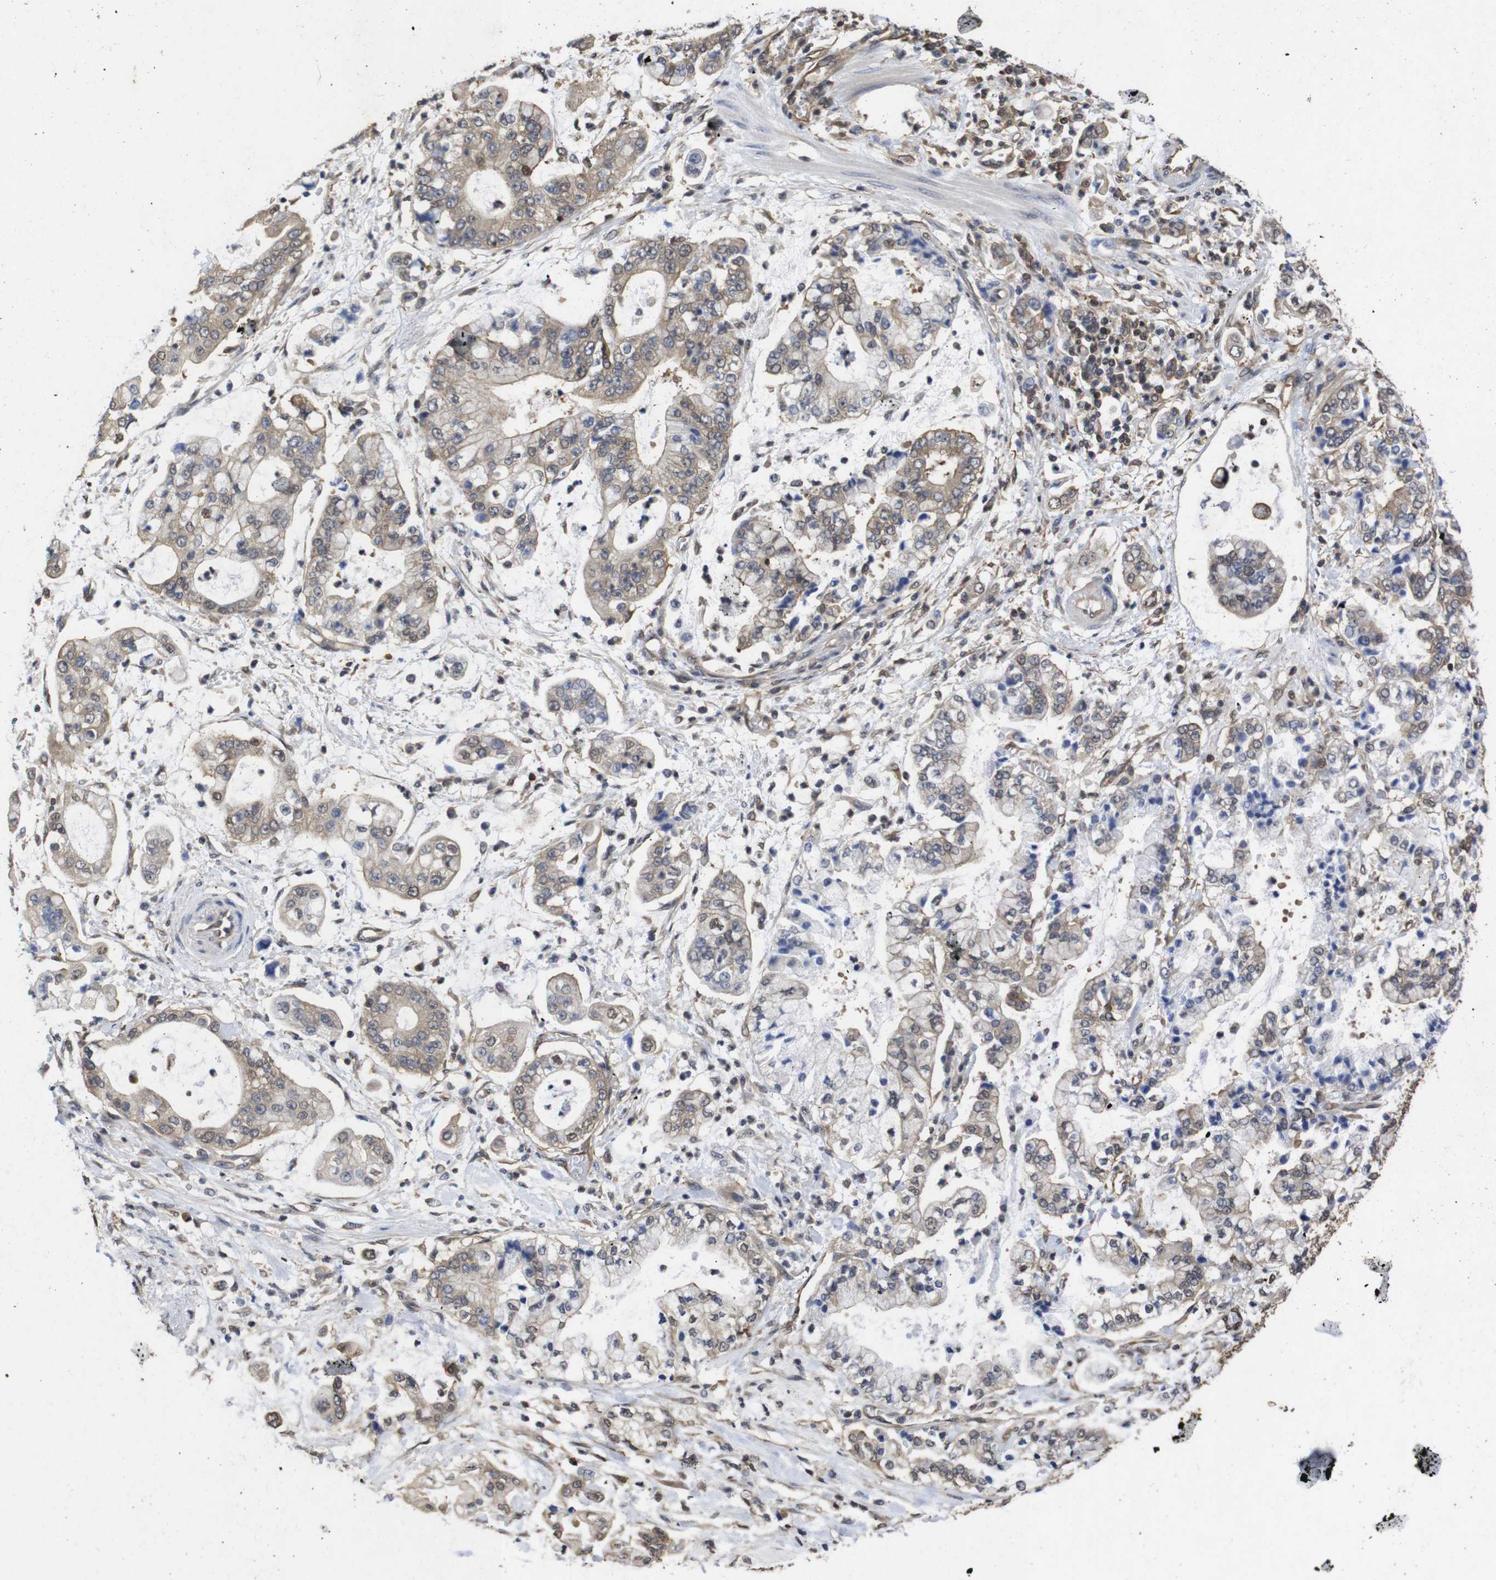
{"staining": {"intensity": "moderate", "quantity": ">75%", "location": "cytoplasmic/membranous"}, "tissue": "stomach cancer", "cell_type": "Tumor cells", "image_type": "cancer", "snomed": [{"axis": "morphology", "description": "Adenocarcinoma, NOS"}, {"axis": "topography", "description": "Stomach"}], "caption": "High-power microscopy captured an IHC micrograph of stomach adenocarcinoma, revealing moderate cytoplasmic/membranous expression in approximately >75% of tumor cells. (Brightfield microscopy of DAB IHC at high magnification).", "gene": "SUMO3", "patient": {"sex": "male", "age": 76}}